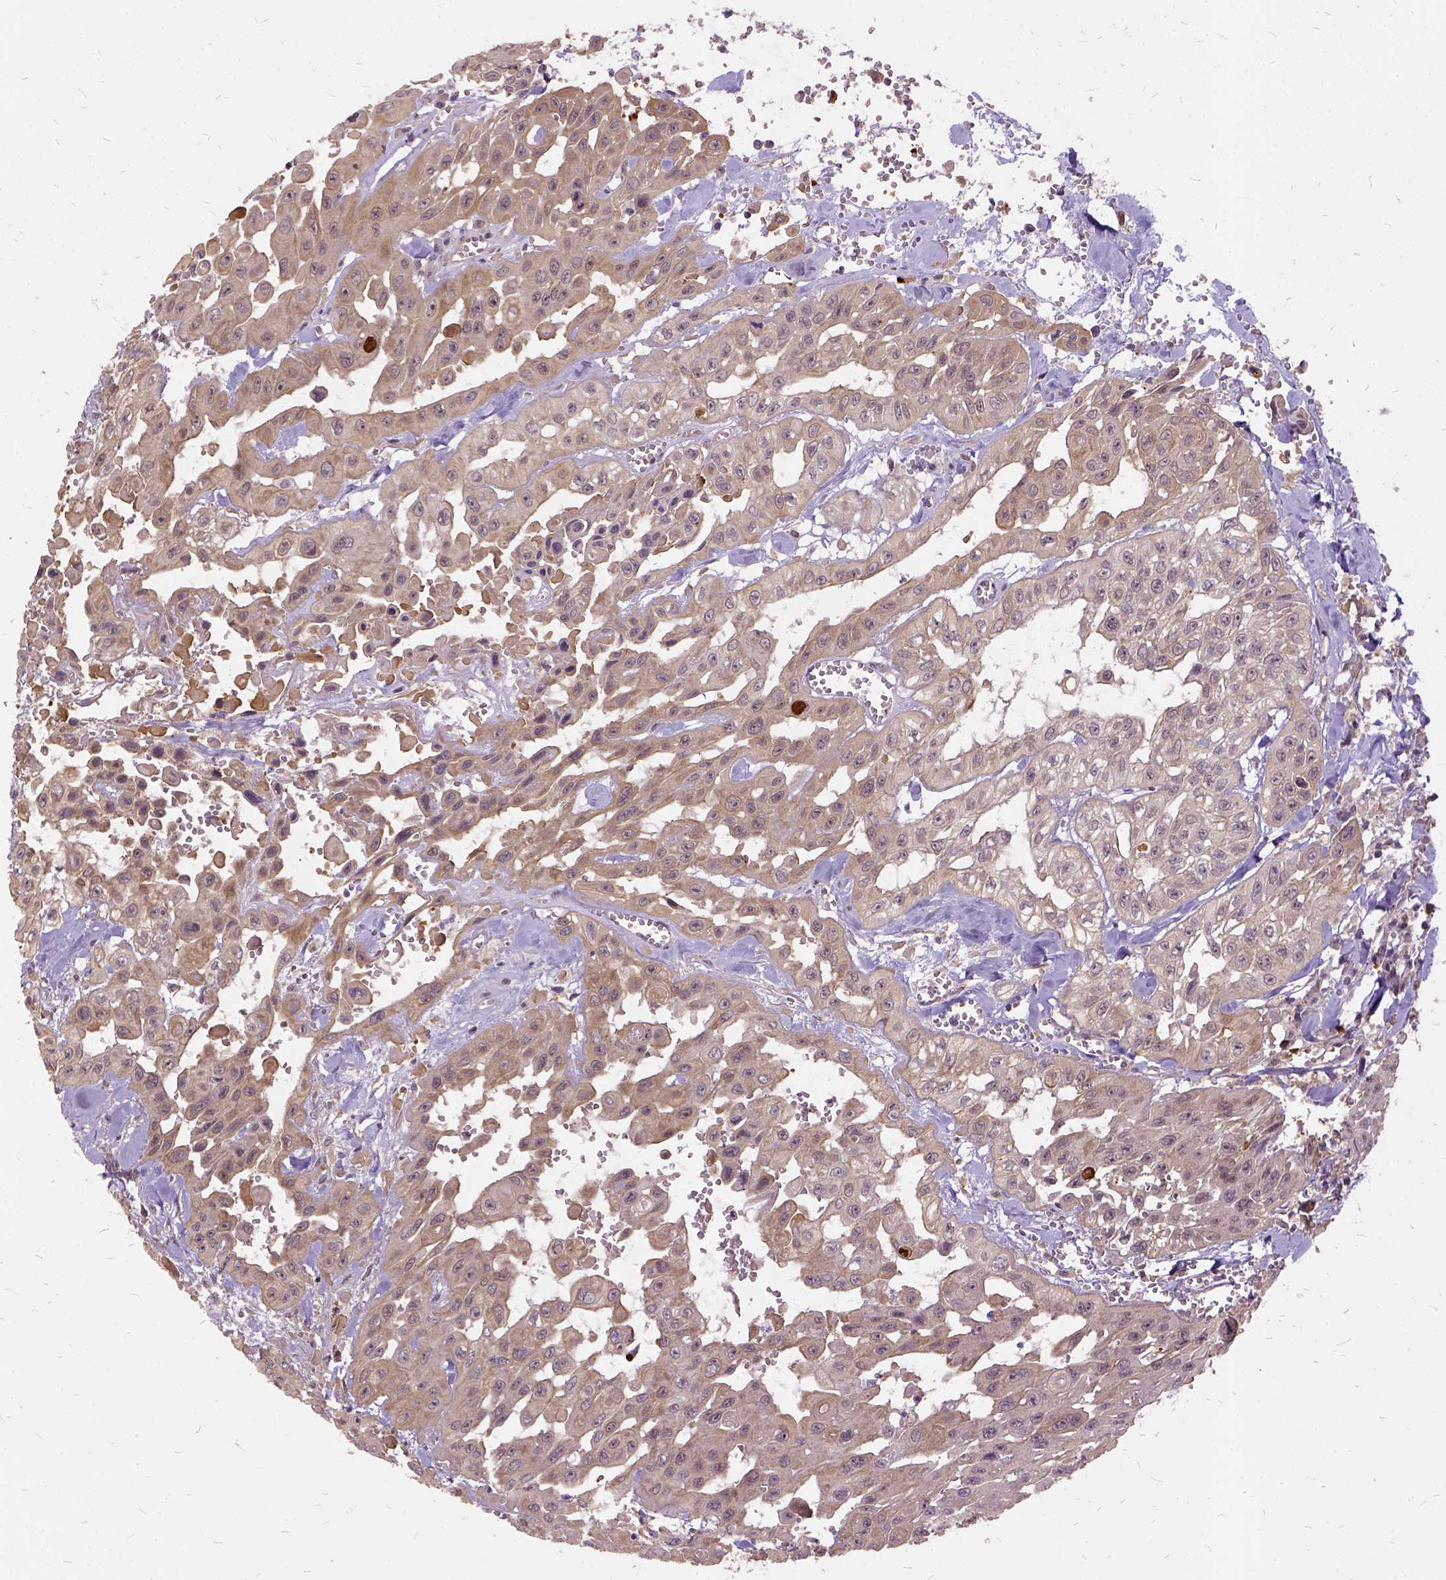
{"staining": {"intensity": "moderate", "quantity": "25%-75%", "location": "cytoplasmic/membranous"}, "tissue": "head and neck cancer", "cell_type": "Tumor cells", "image_type": "cancer", "snomed": [{"axis": "morphology", "description": "Adenocarcinoma, NOS"}, {"axis": "topography", "description": "Head-Neck"}], "caption": "Immunohistochemistry (IHC) of human head and neck adenocarcinoma demonstrates medium levels of moderate cytoplasmic/membranous staining in about 25%-75% of tumor cells.", "gene": "ILRUN", "patient": {"sex": "male", "age": 73}}